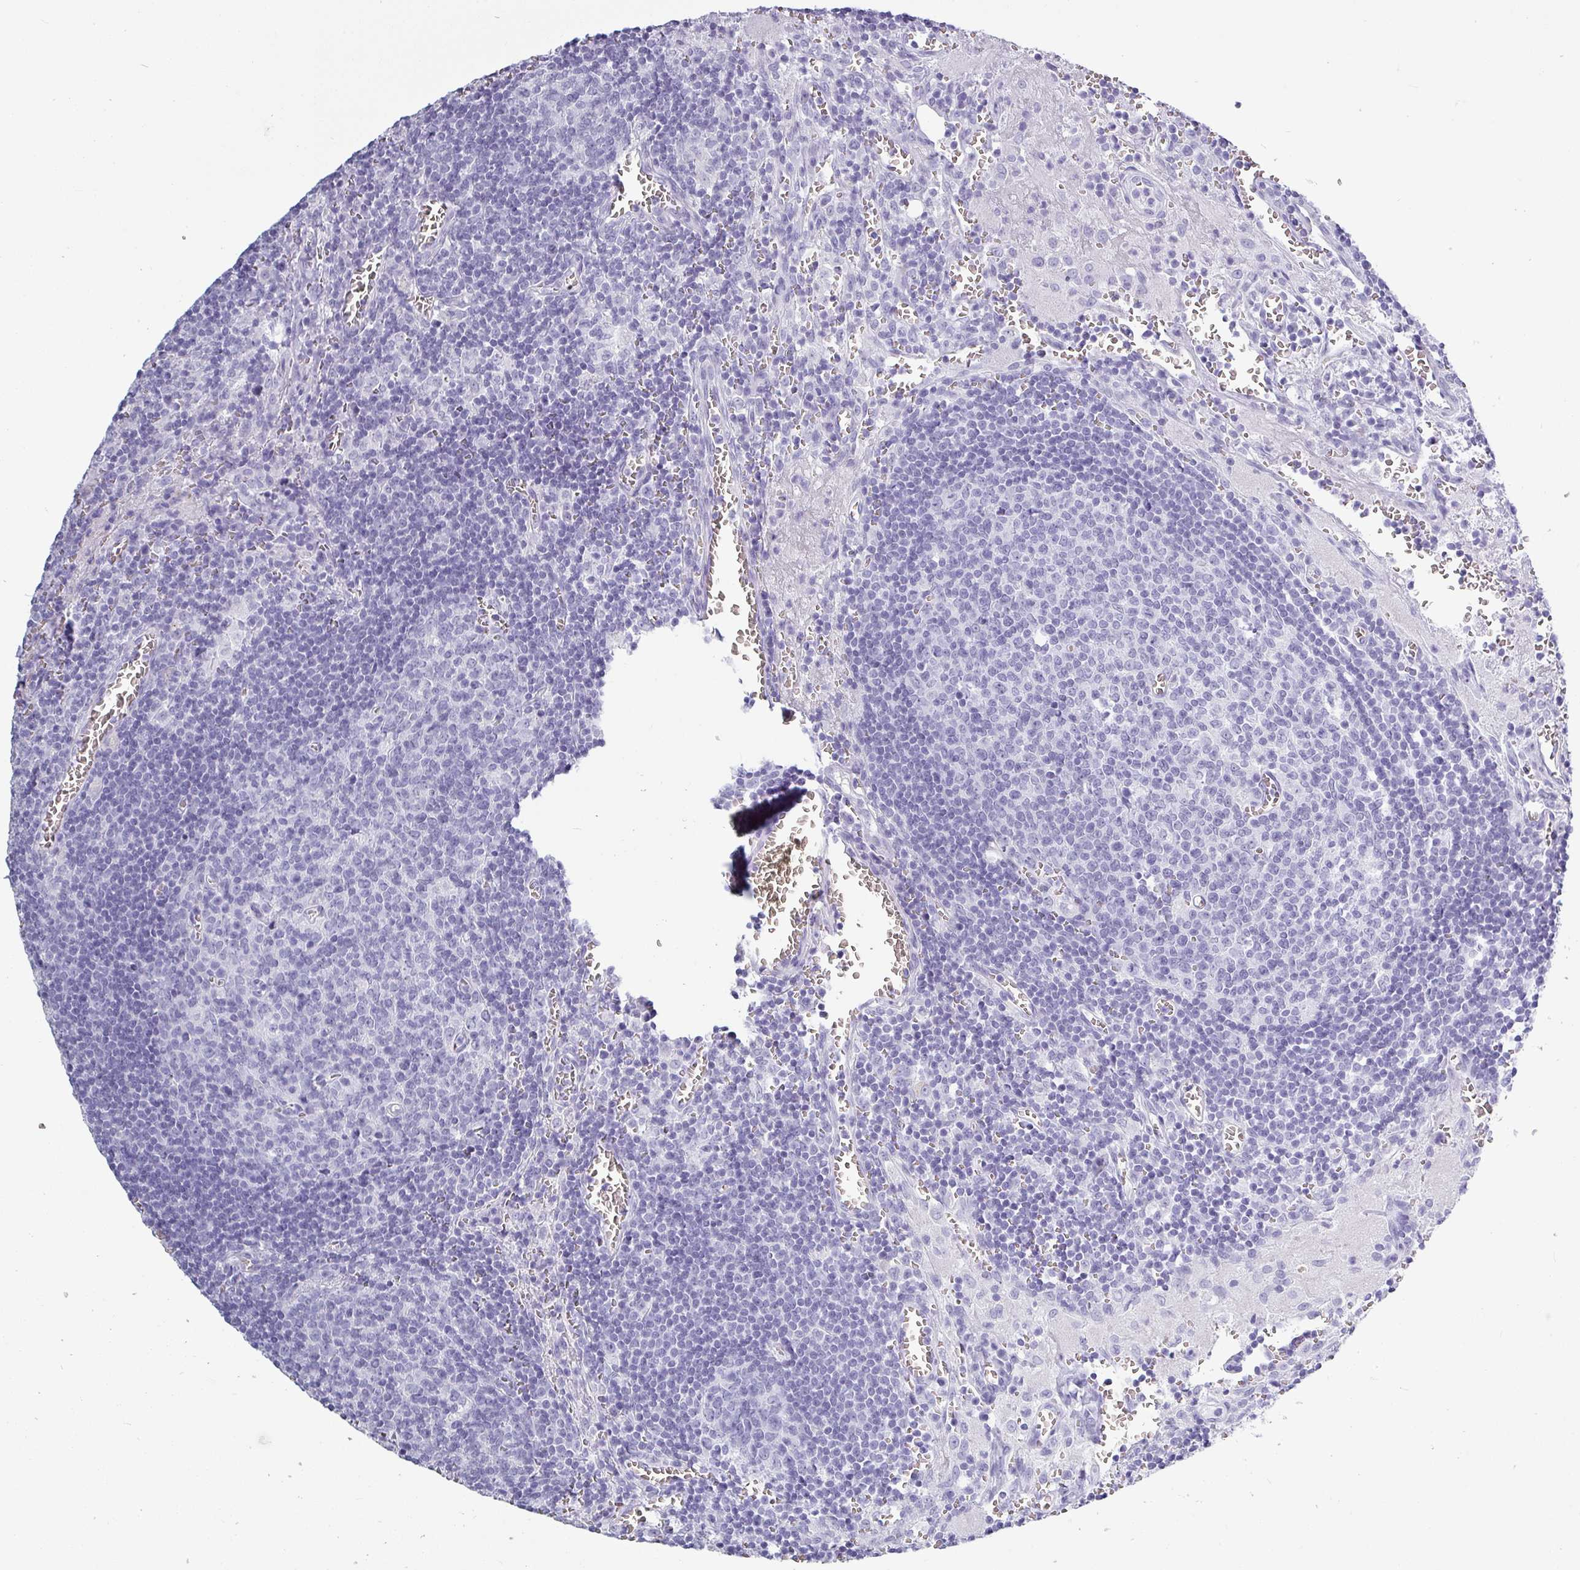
{"staining": {"intensity": "negative", "quantity": "none", "location": "none"}, "tissue": "lymph node", "cell_type": "Germinal center cells", "image_type": "normal", "snomed": [{"axis": "morphology", "description": "Normal tissue, NOS"}, {"axis": "topography", "description": "Lymph node"}], "caption": "Protein analysis of normal lymph node shows no significant positivity in germinal center cells. (DAB (3,3'-diaminobenzidine) immunohistochemistry (IHC), high magnification).", "gene": "CRYBB2", "patient": {"sex": "male", "age": 50}}